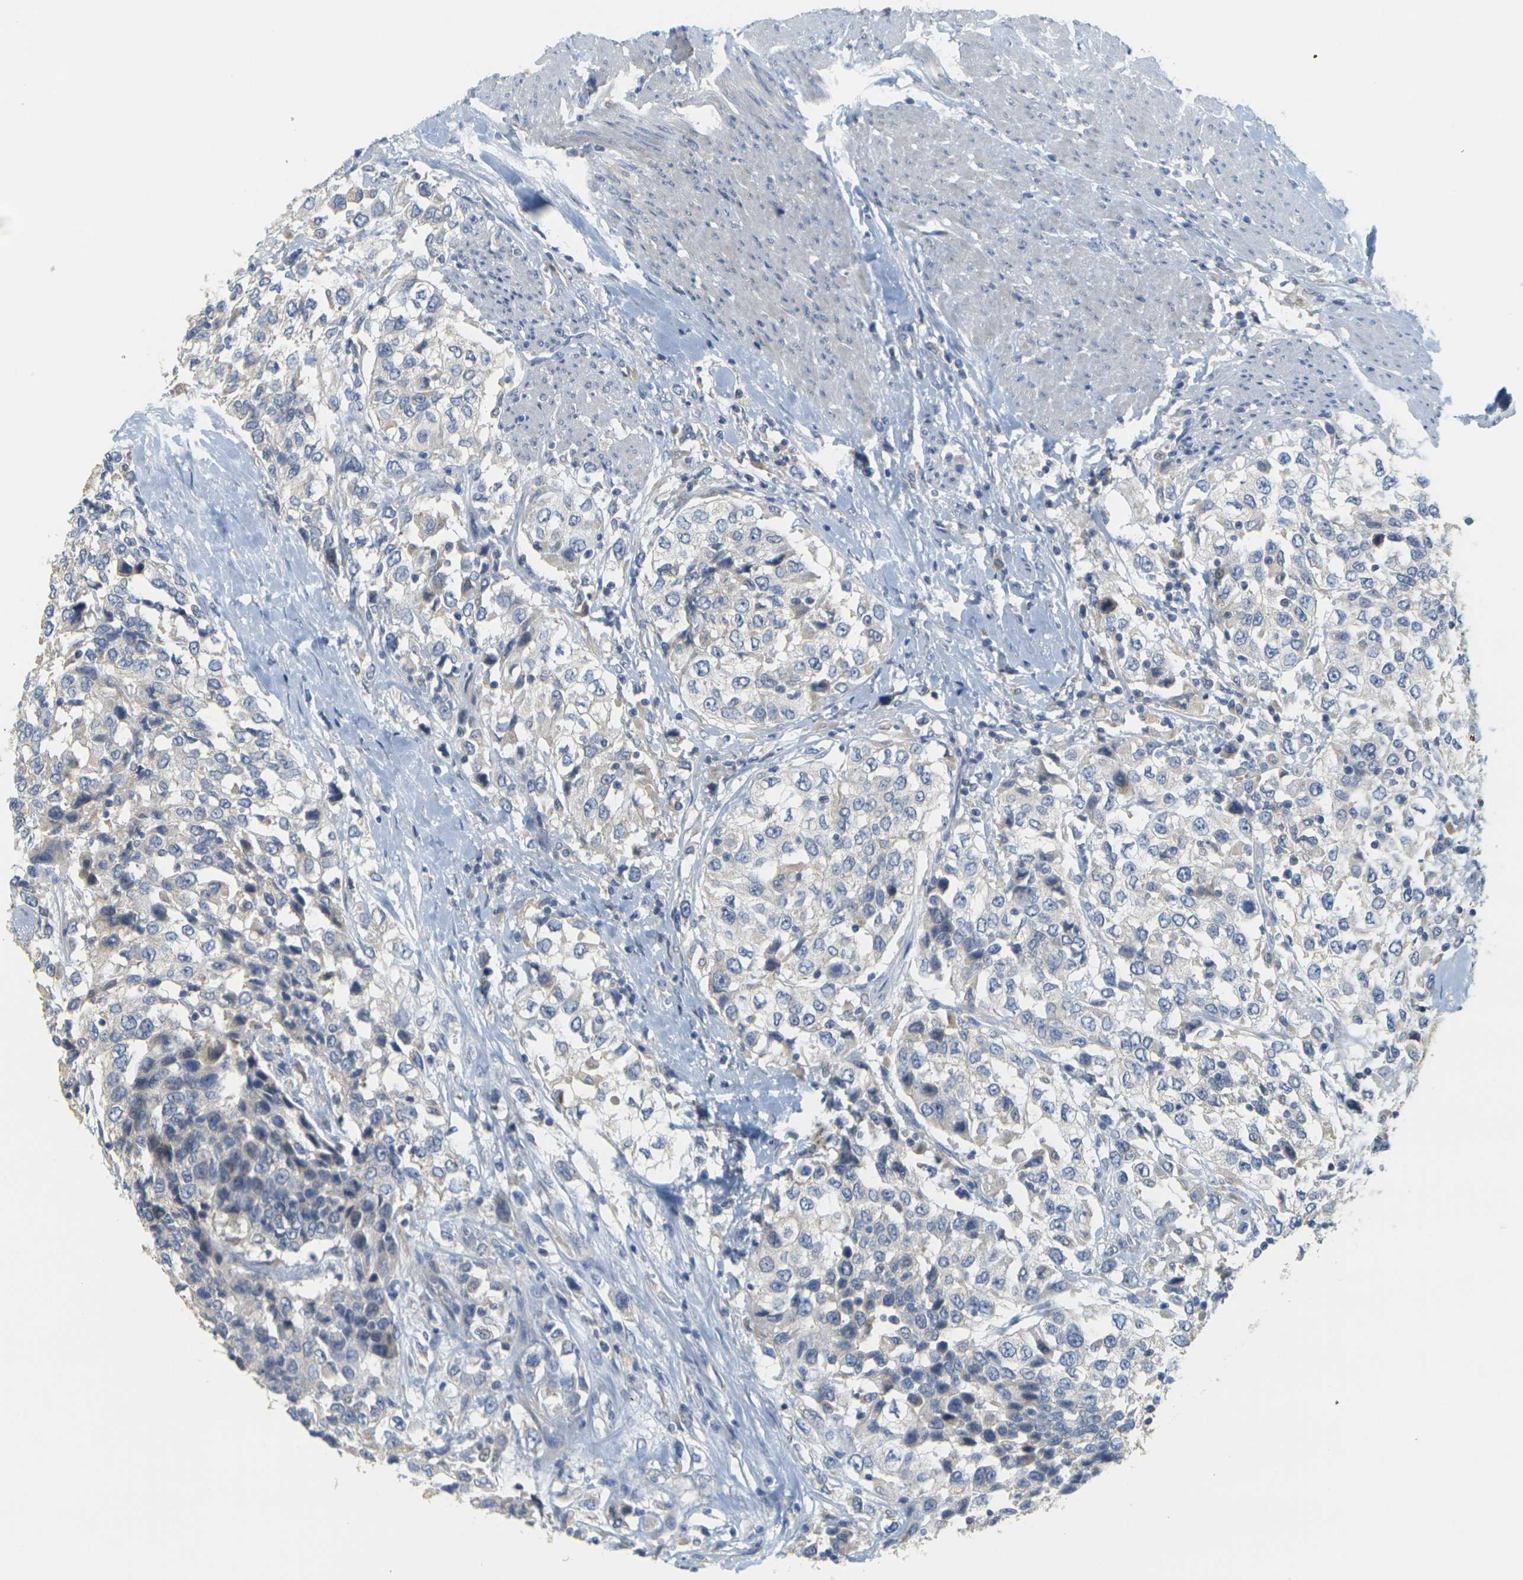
{"staining": {"intensity": "negative", "quantity": "none", "location": "none"}, "tissue": "urothelial cancer", "cell_type": "Tumor cells", "image_type": "cancer", "snomed": [{"axis": "morphology", "description": "Urothelial carcinoma, High grade"}, {"axis": "topography", "description": "Urinary bladder"}], "caption": "This image is of urothelial cancer stained with immunohistochemistry to label a protein in brown with the nuclei are counter-stained blue. There is no staining in tumor cells.", "gene": "GDAP1", "patient": {"sex": "female", "age": 80}}